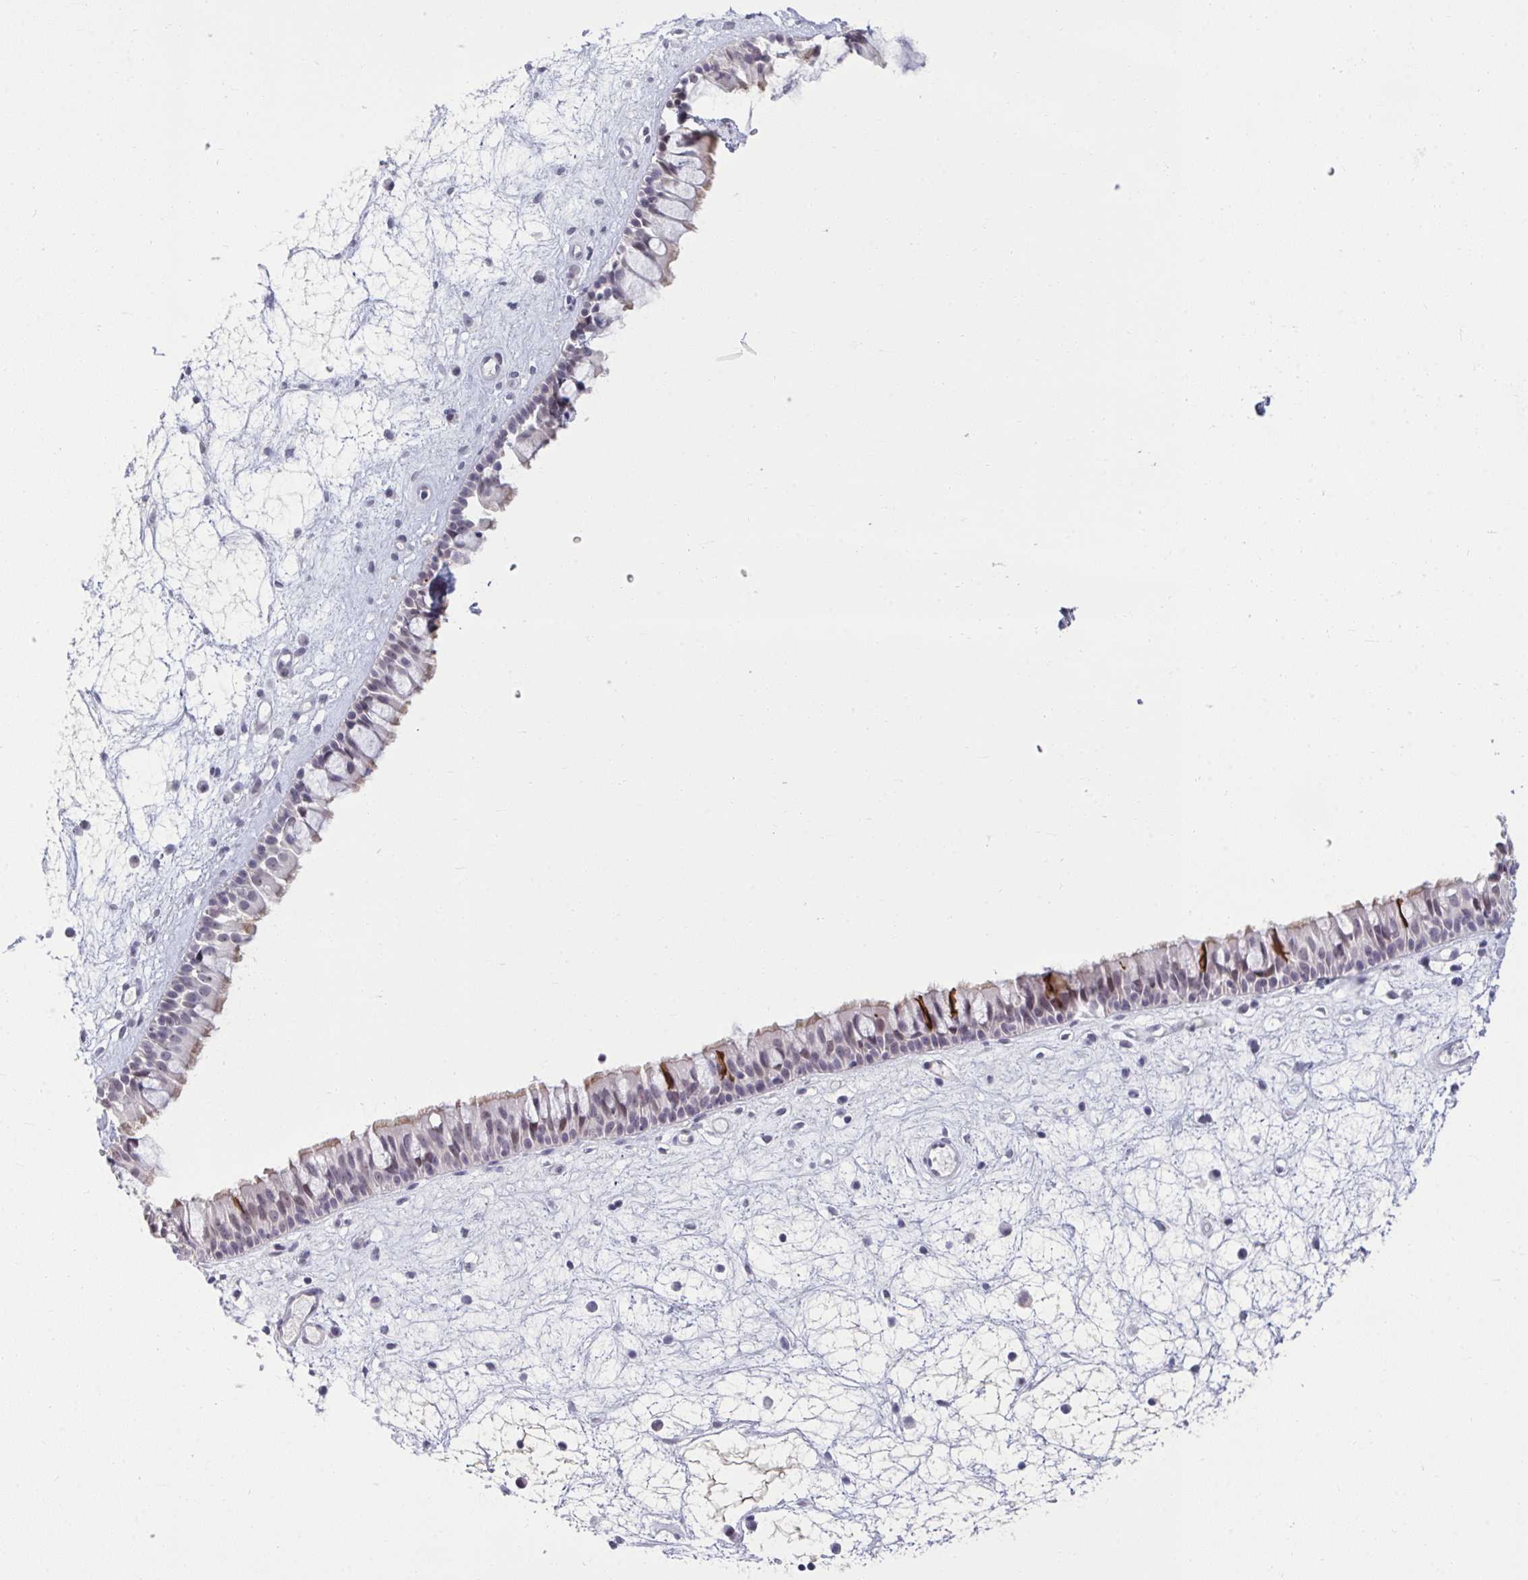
{"staining": {"intensity": "moderate", "quantity": "<25%", "location": "cytoplasmic/membranous"}, "tissue": "nasopharynx", "cell_type": "Respiratory epithelial cells", "image_type": "normal", "snomed": [{"axis": "morphology", "description": "Normal tissue, NOS"}, {"axis": "topography", "description": "Nasopharynx"}], "caption": "A micrograph showing moderate cytoplasmic/membranous positivity in about <25% of respiratory epithelial cells in benign nasopharynx, as visualized by brown immunohistochemical staining.", "gene": "RNASEH1", "patient": {"sex": "male", "age": 69}}